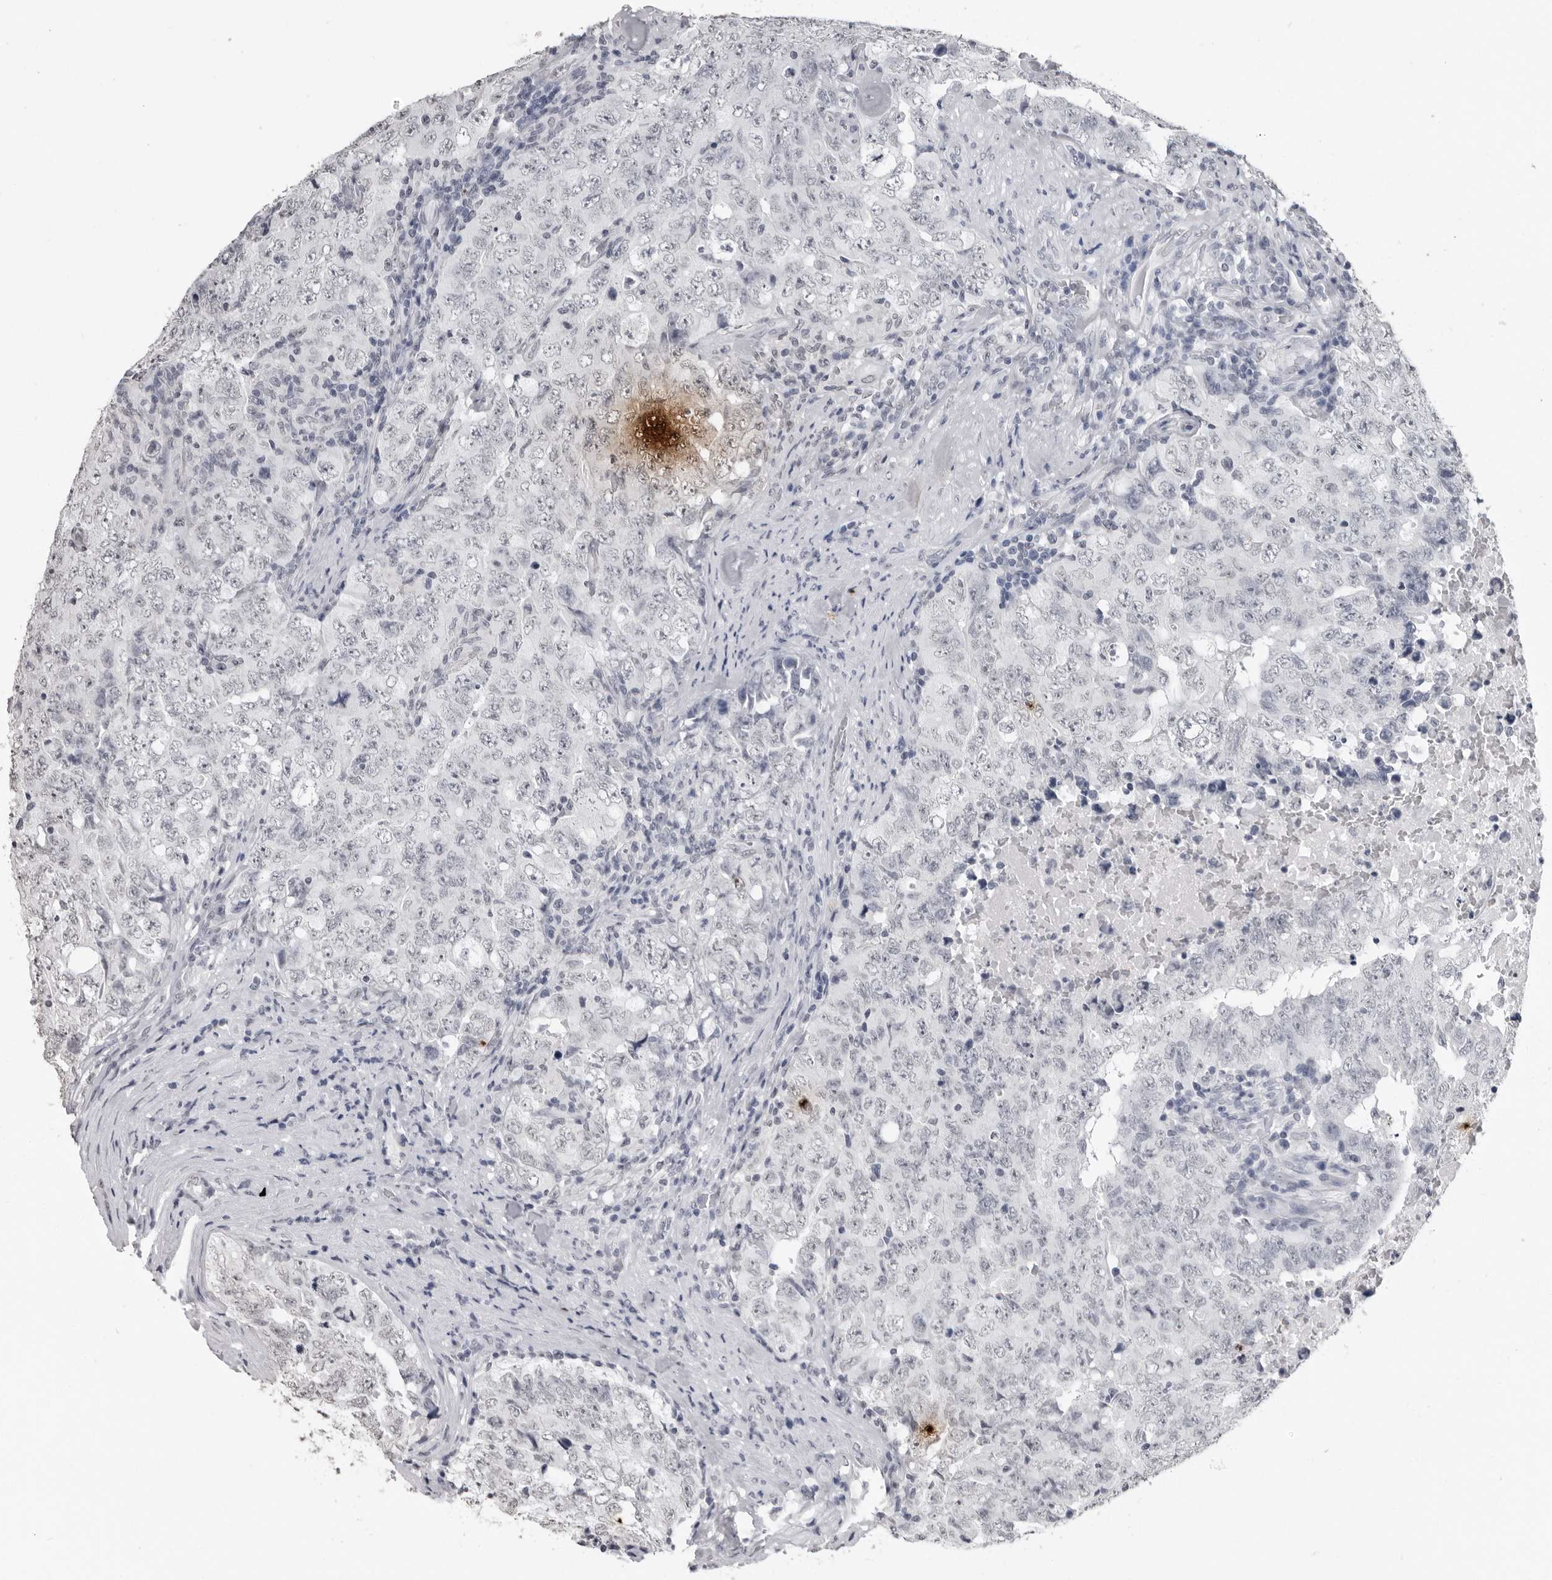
{"staining": {"intensity": "negative", "quantity": "none", "location": "none"}, "tissue": "testis cancer", "cell_type": "Tumor cells", "image_type": "cancer", "snomed": [{"axis": "morphology", "description": "Carcinoma, Embryonal, NOS"}, {"axis": "topography", "description": "Testis"}], "caption": "Photomicrograph shows no protein expression in tumor cells of testis embryonal carcinoma tissue.", "gene": "HEPACAM", "patient": {"sex": "male", "age": 26}}